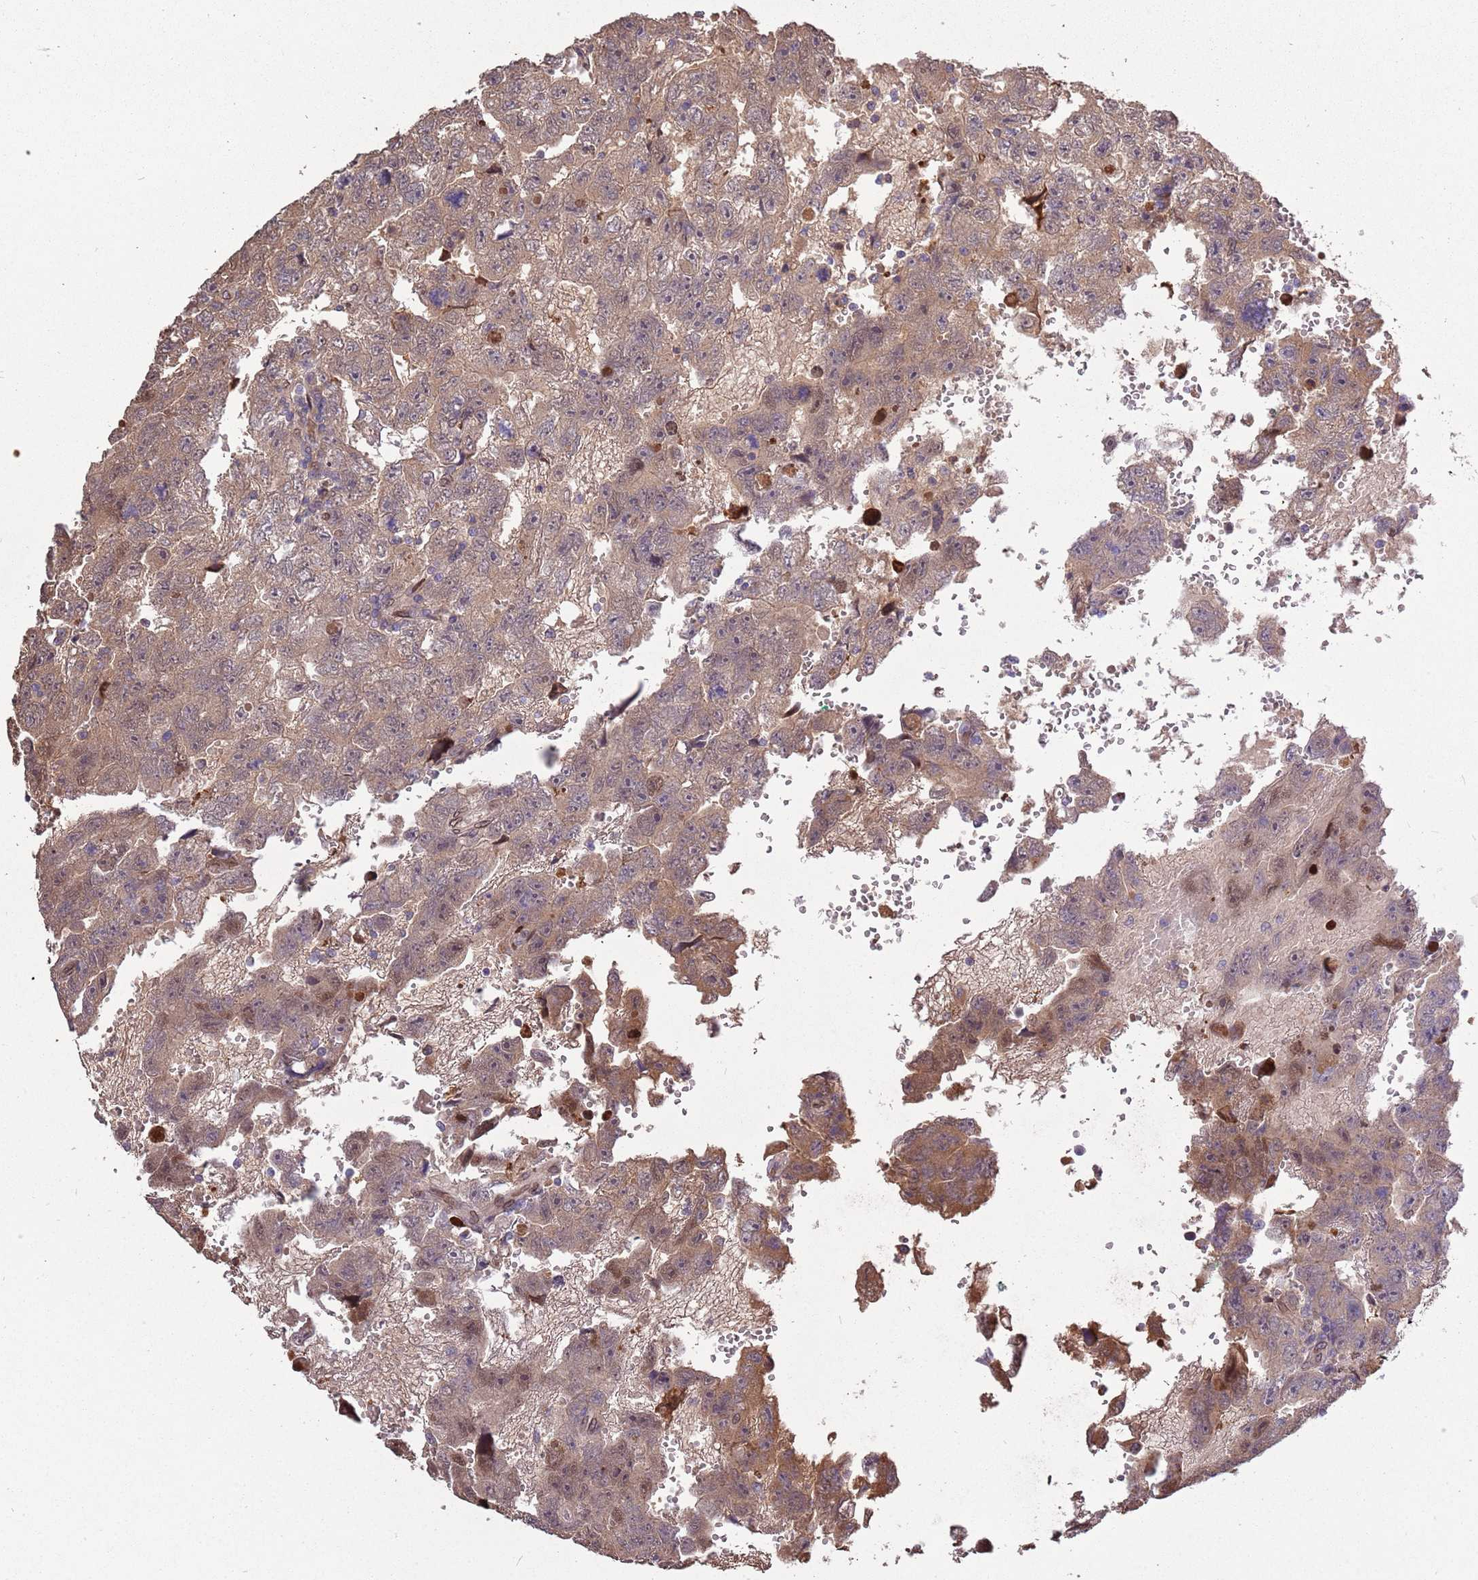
{"staining": {"intensity": "weak", "quantity": ">75%", "location": "cytoplasmic/membranous"}, "tissue": "testis cancer", "cell_type": "Tumor cells", "image_type": "cancer", "snomed": [{"axis": "morphology", "description": "Carcinoma, Embryonal, NOS"}, {"axis": "topography", "description": "Testis"}], "caption": "A micrograph of human testis embryonal carcinoma stained for a protein shows weak cytoplasmic/membranous brown staining in tumor cells.", "gene": "ZNF665", "patient": {"sex": "male", "age": 45}}